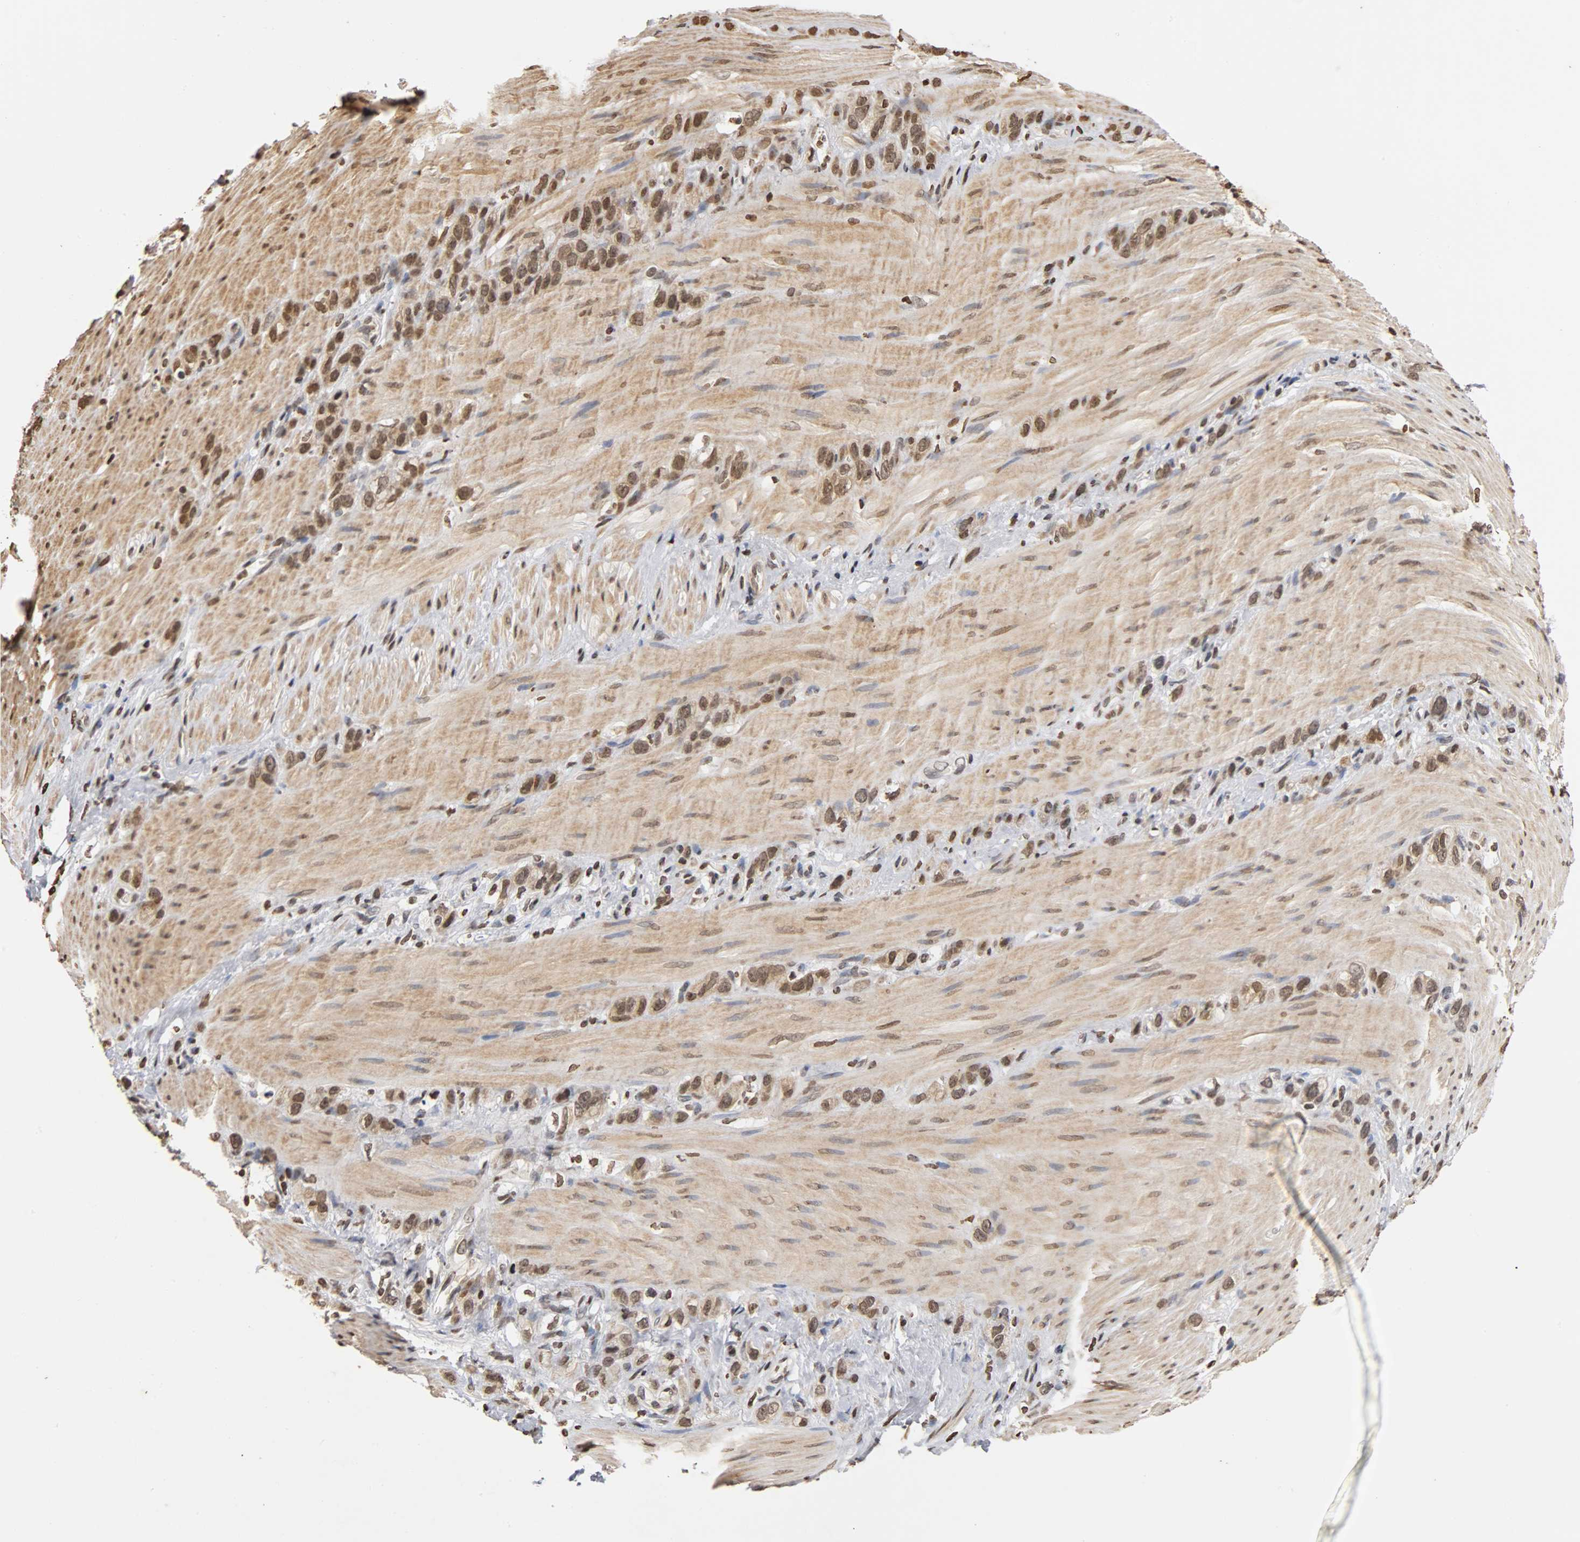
{"staining": {"intensity": "moderate", "quantity": ">75%", "location": "nuclear"}, "tissue": "stomach cancer", "cell_type": "Tumor cells", "image_type": "cancer", "snomed": [{"axis": "morphology", "description": "Normal tissue, NOS"}, {"axis": "morphology", "description": "Adenocarcinoma, NOS"}, {"axis": "morphology", "description": "Adenocarcinoma, High grade"}, {"axis": "topography", "description": "Stomach, upper"}, {"axis": "topography", "description": "Stomach"}], "caption": "The histopathology image shows immunohistochemical staining of stomach adenocarcinoma. There is moderate nuclear staining is appreciated in about >75% of tumor cells.", "gene": "ERCC2", "patient": {"sex": "female", "age": 65}}